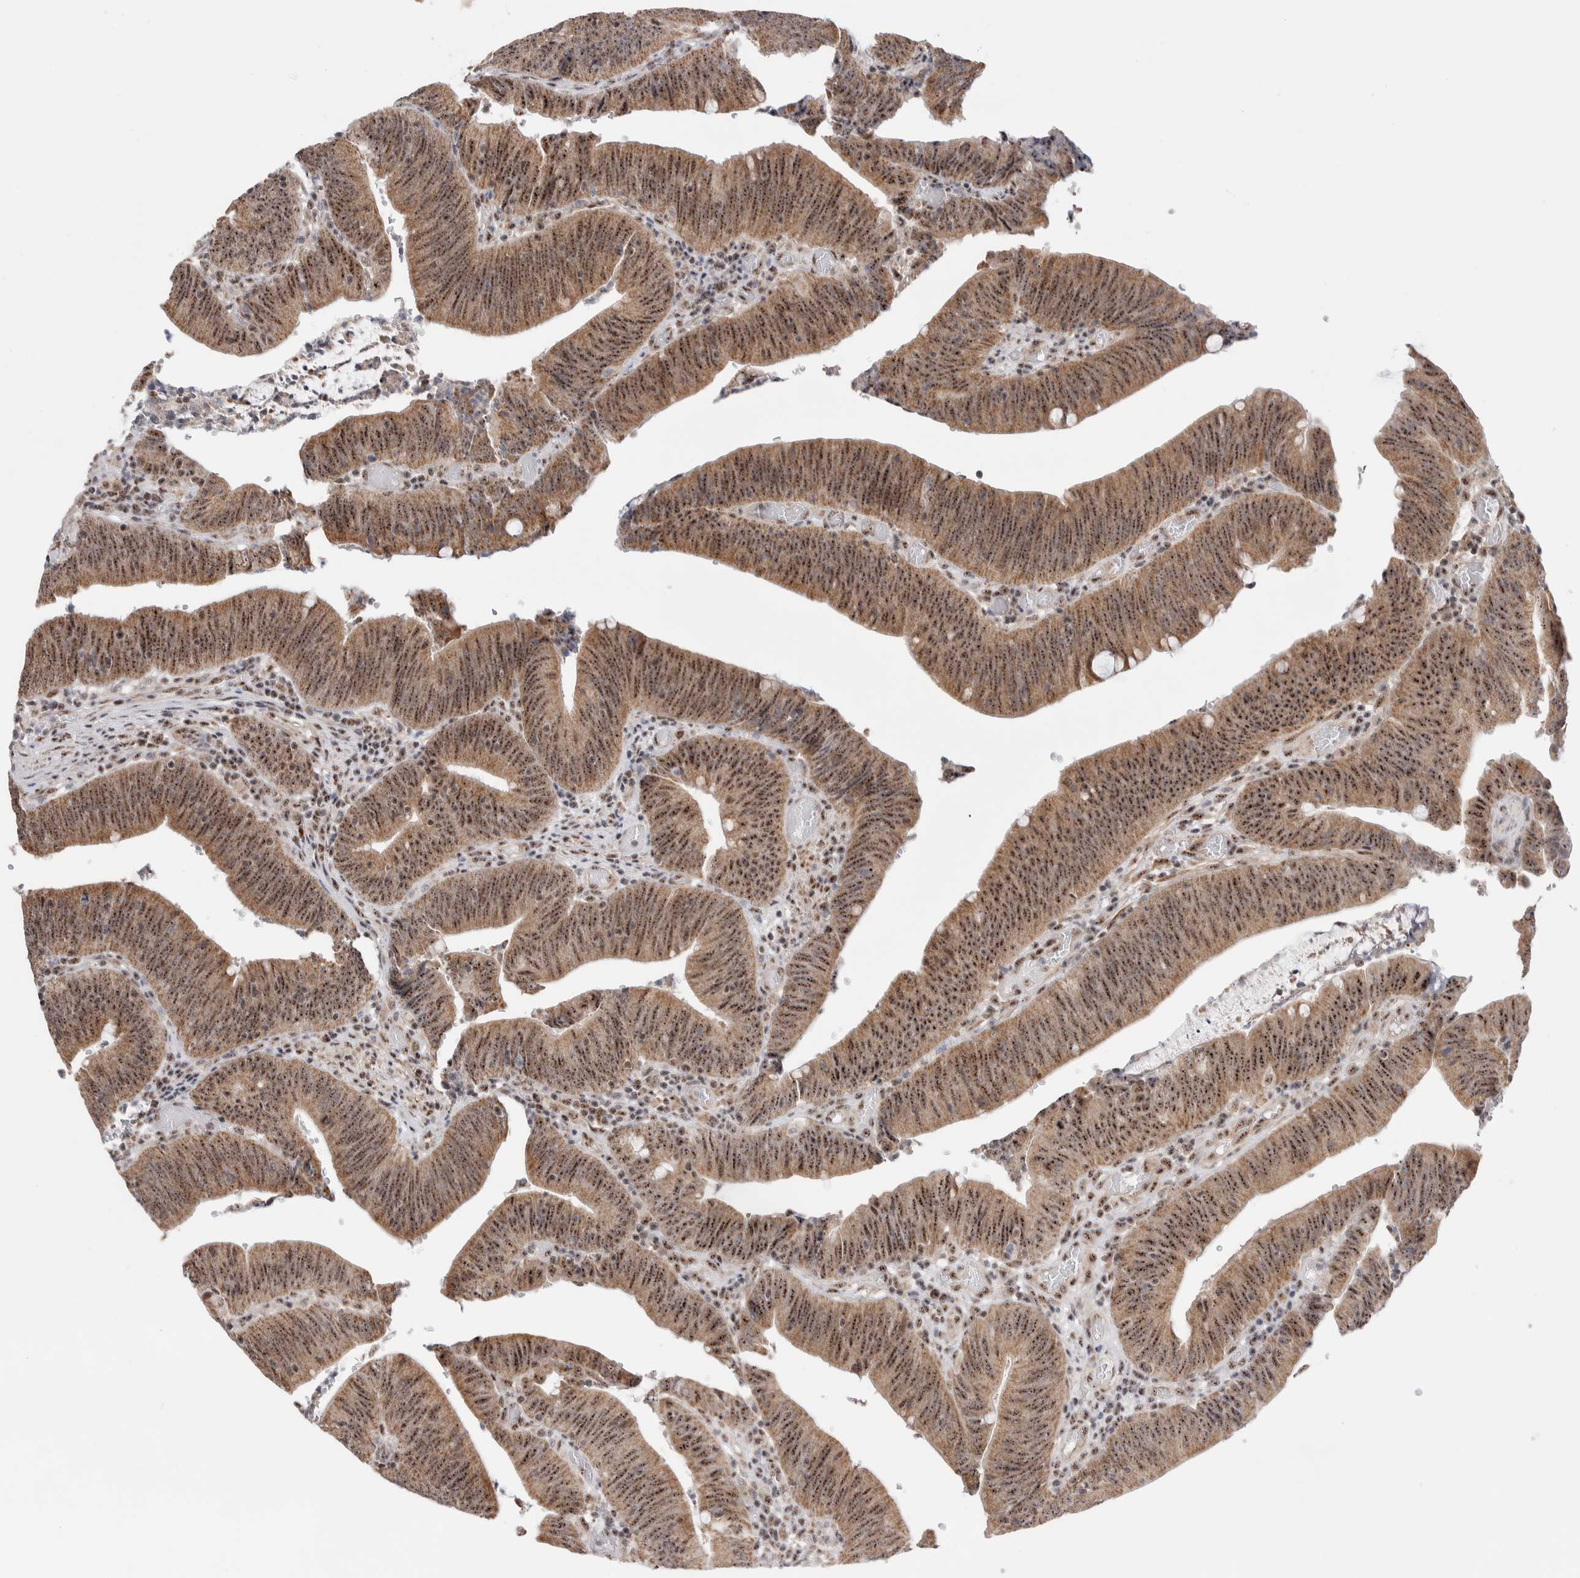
{"staining": {"intensity": "moderate", "quantity": ">75%", "location": "cytoplasmic/membranous,nuclear"}, "tissue": "colorectal cancer", "cell_type": "Tumor cells", "image_type": "cancer", "snomed": [{"axis": "morphology", "description": "Normal tissue, NOS"}, {"axis": "morphology", "description": "Adenocarcinoma, NOS"}, {"axis": "topography", "description": "Rectum"}], "caption": "A micrograph of human colorectal adenocarcinoma stained for a protein reveals moderate cytoplasmic/membranous and nuclear brown staining in tumor cells.", "gene": "ZNF695", "patient": {"sex": "female", "age": 66}}